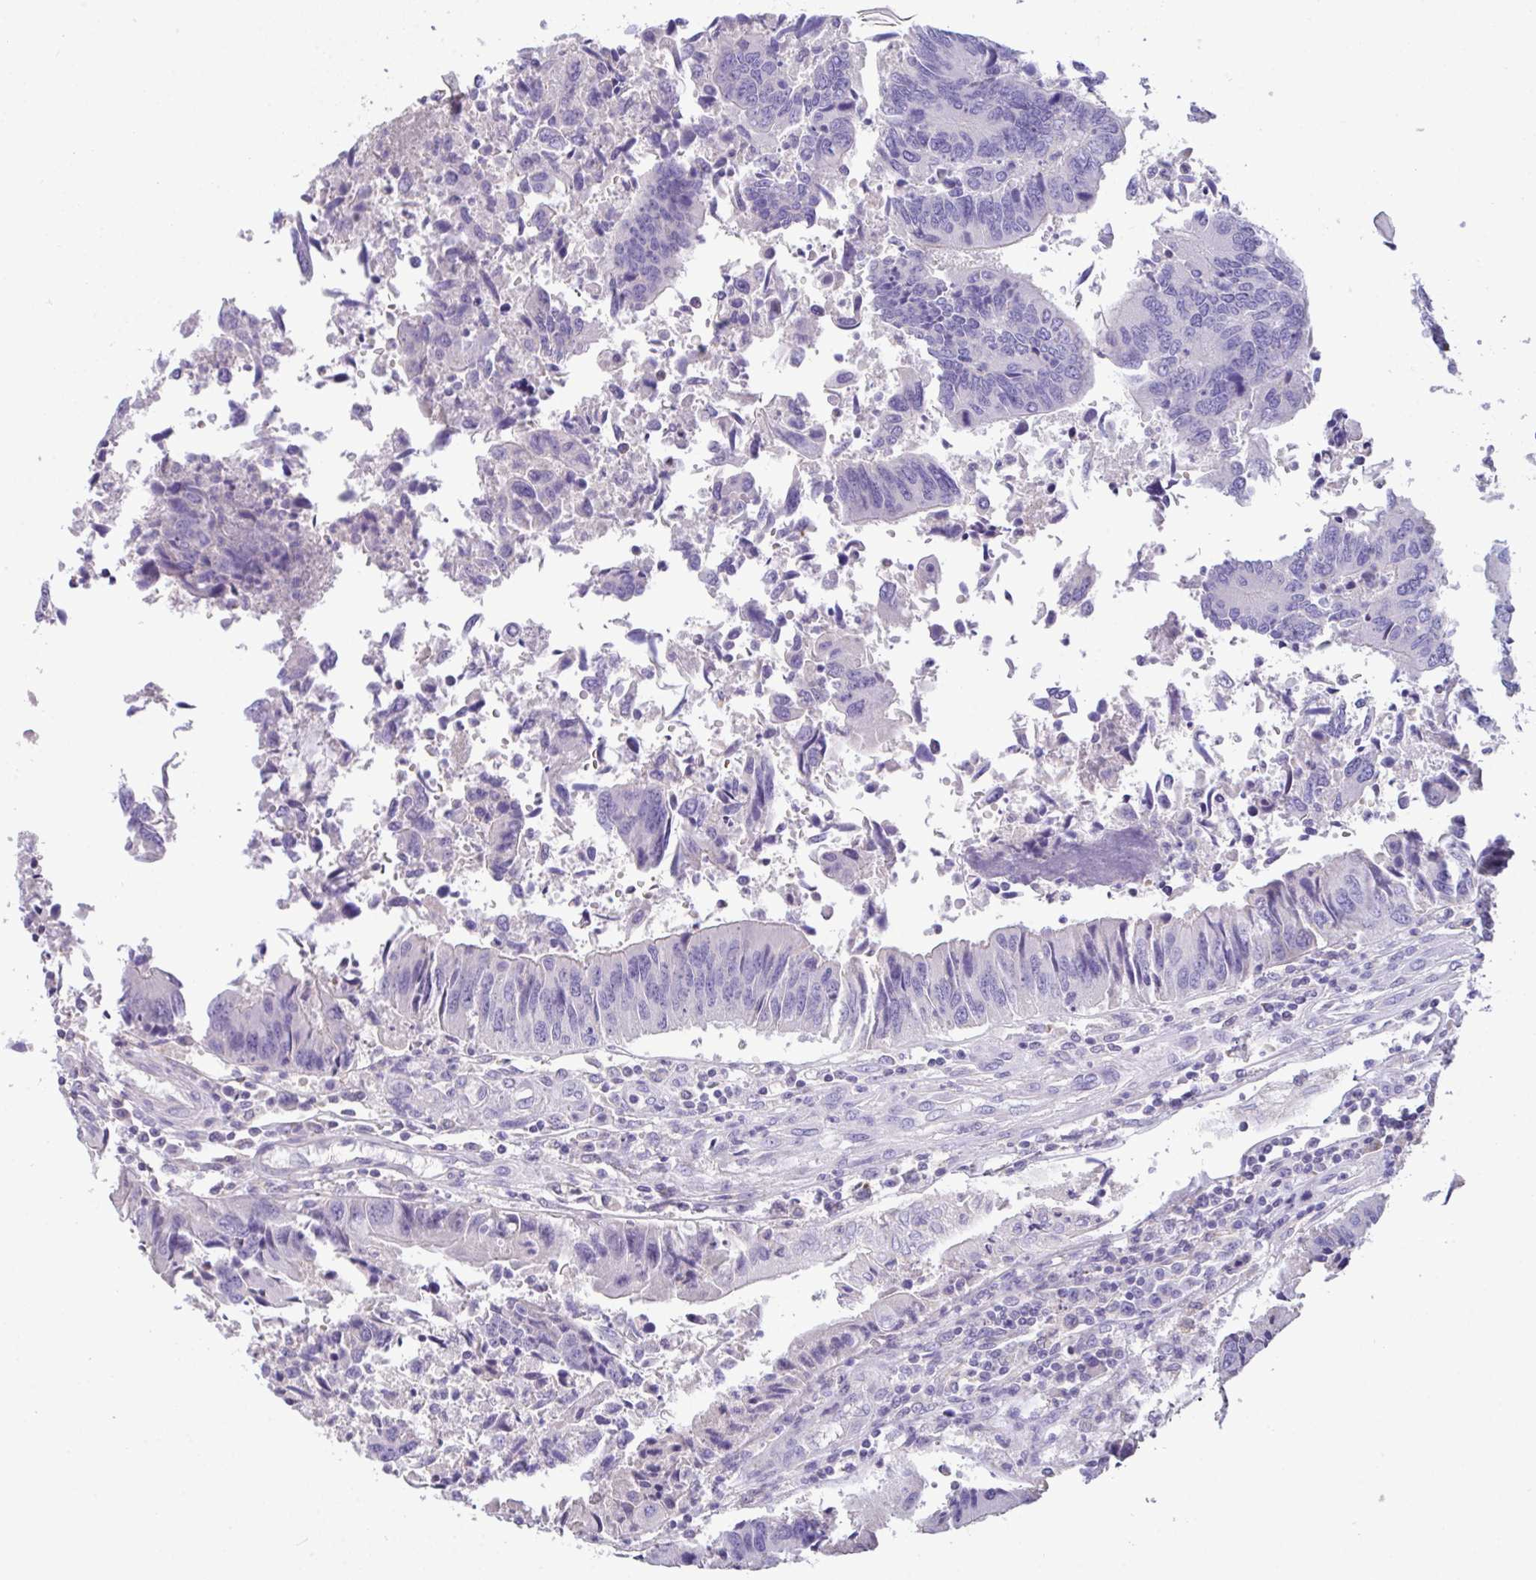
{"staining": {"intensity": "negative", "quantity": "none", "location": "none"}, "tissue": "colorectal cancer", "cell_type": "Tumor cells", "image_type": "cancer", "snomed": [{"axis": "morphology", "description": "Adenocarcinoma, NOS"}, {"axis": "topography", "description": "Colon"}], "caption": "DAB (3,3'-diaminobenzidine) immunohistochemical staining of human colorectal adenocarcinoma shows no significant staining in tumor cells.", "gene": "CA10", "patient": {"sex": "female", "age": 67}}